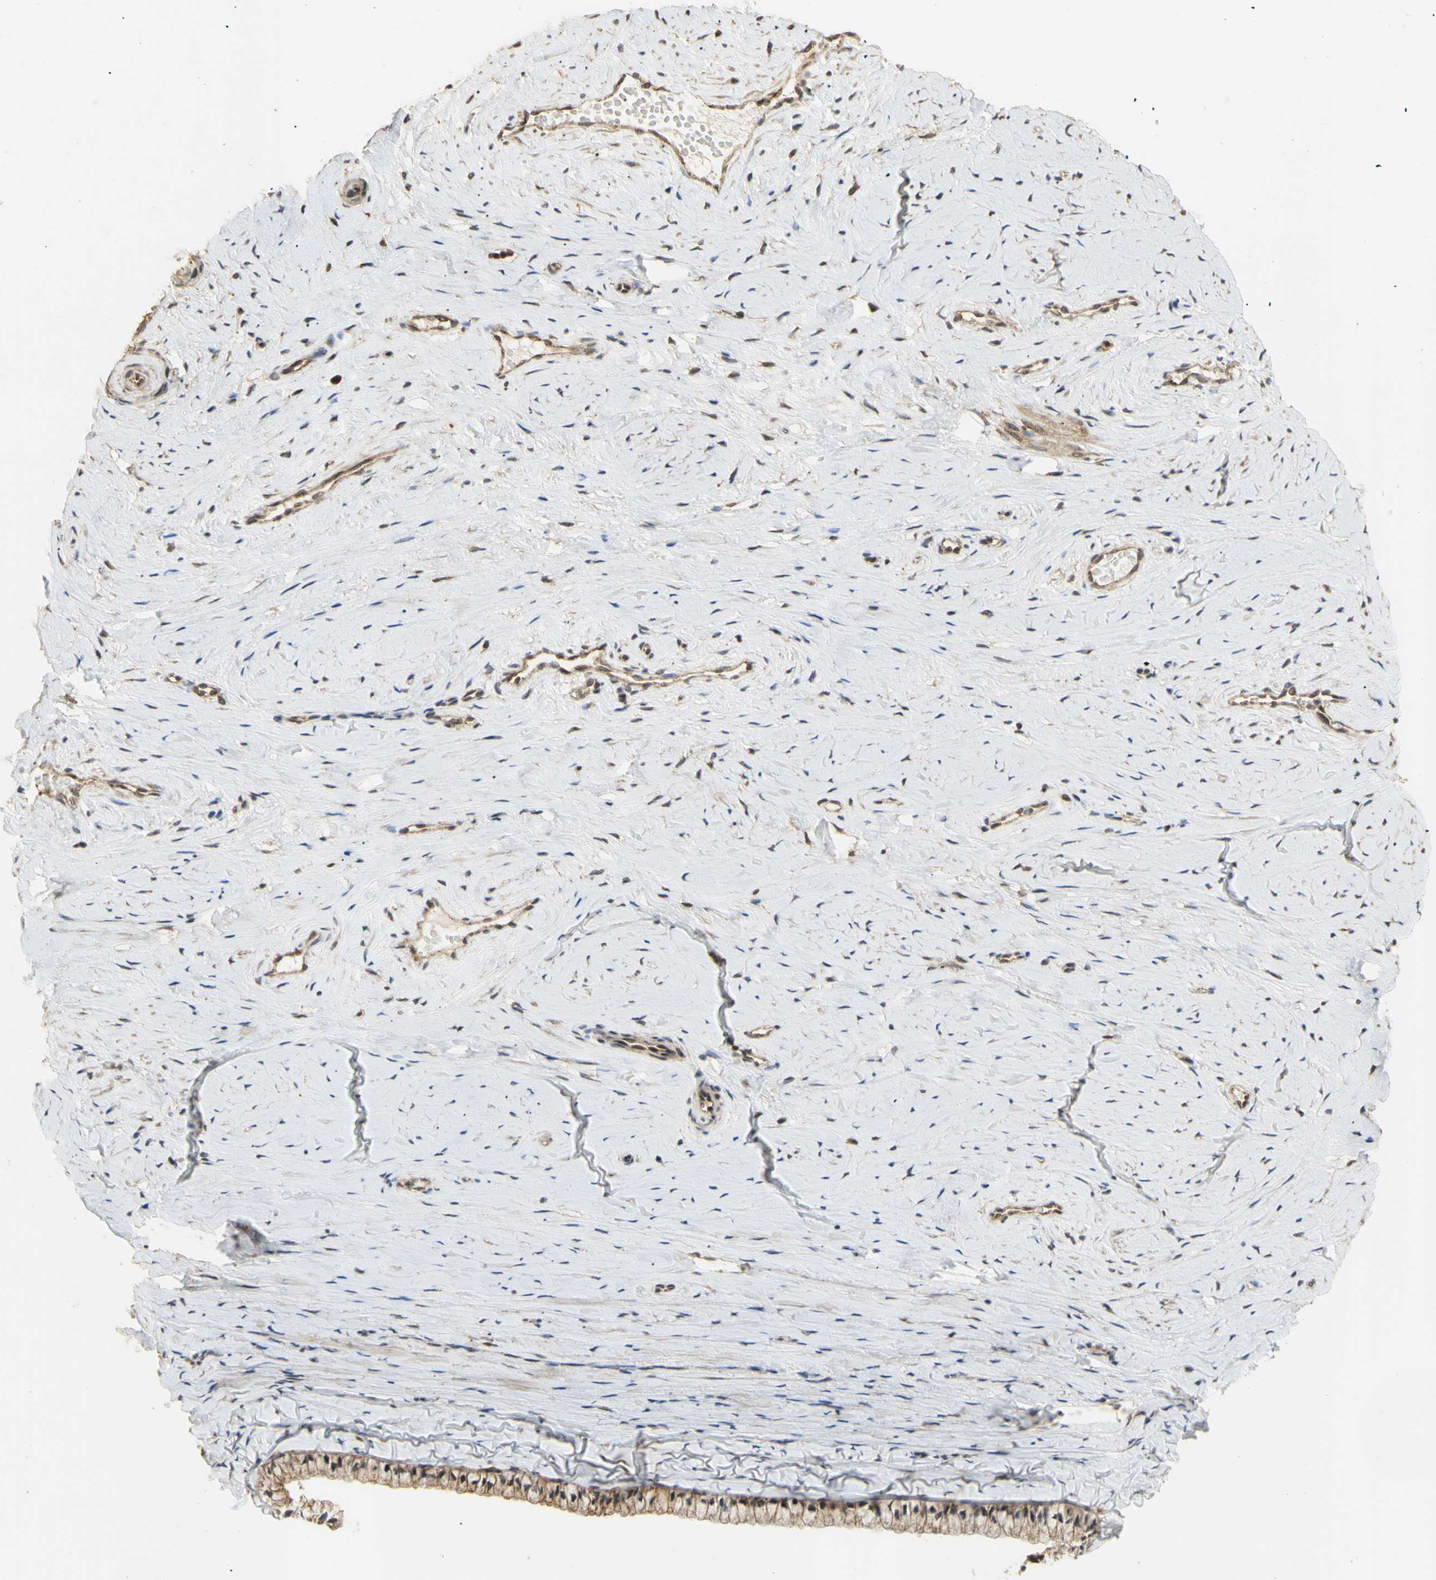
{"staining": {"intensity": "moderate", "quantity": ">75%", "location": "cytoplasmic/membranous"}, "tissue": "cervix", "cell_type": "Glandular cells", "image_type": "normal", "snomed": [{"axis": "morphology", "description": "Normal tissue, NOS"}, {"axis": "topography", "description": "Cervix"}], "caption": "Moderate cytoplasmic/membranous staining for a protein is identified in approximately >75% of glandular cells of unremarkable cervix using IHC.", "gene": "GTF2E2", "patient": {"sex": "female", "age": 39}}